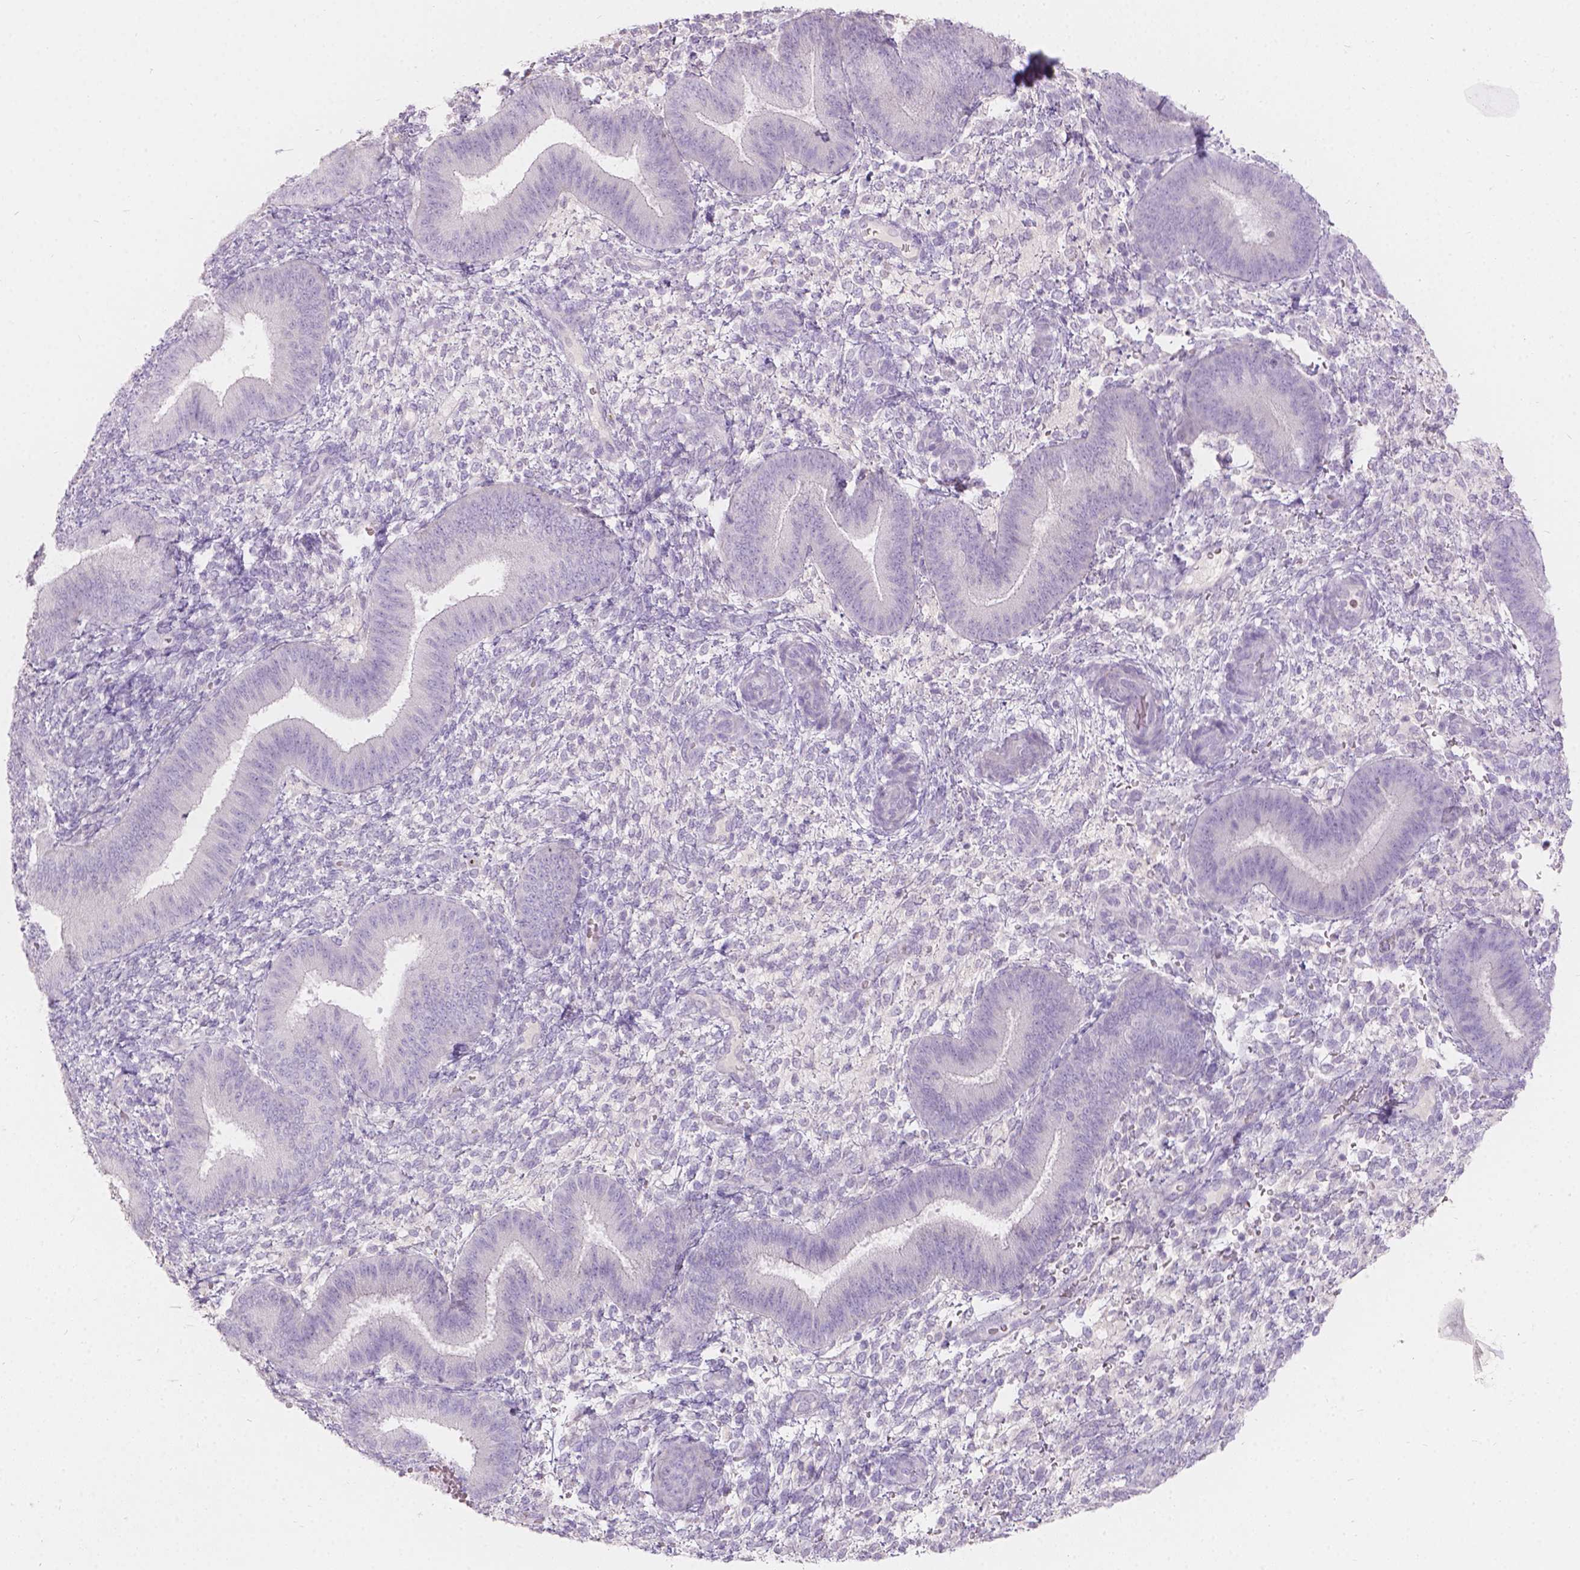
{"staining": {"intensity": "negative", "quantity": "none", "location": "none"}, "tissue": "endometrium", "cell_type": "Cells in endometrial stroma", "image_type": "normal", "snomed": [{"axis": "morphology", "description": "Normal tissue, NOS"}, {"axis": "topography", "description": "Endometrium"}], "caption": "Immunohistochemistry histopathology image of unremarkable human endometrium stained for a protein (brown), which demonstrates no positivity in cells in endometrial stroma. The staining is performed using DAB brown chromogen with nuclei counter-stained in using hematoxylin.", "gene": "HTN3", "patient": {"sex": "female", "age": 39}}